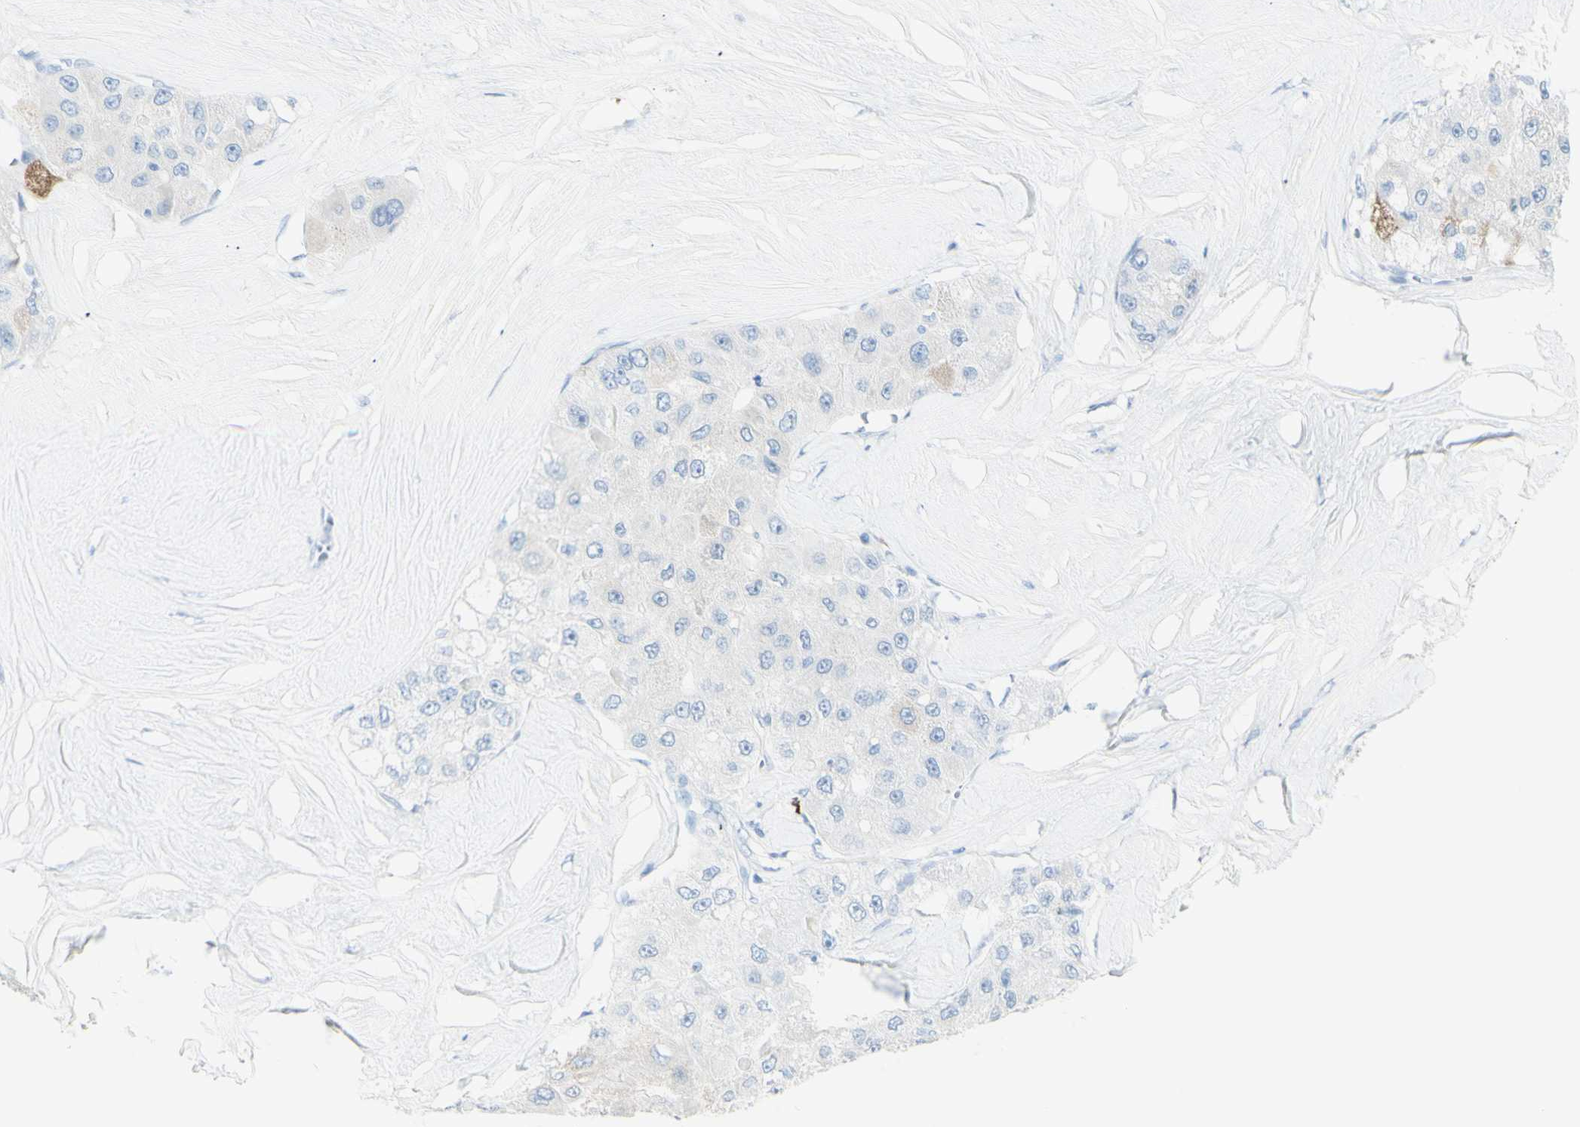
{"staining": {"intensity": "moderate", "quantity": "25%-75%", "location": "cytoplasmic/membranous"}, "tissue": "liver cancer", "cell_type": "Tumor cells", "image_type": "cancer", "snomed": [{"axis": "morphology", "description": "Carcinoma, Hepatocellular, NOS"}, {"axis": "topography", "description": "Liver"}], "caption": "Liver cancer (hepatocellular carcinoma) tissue displays moderate cytoplasmic/membranous positivity in about 25%-75% of tumor cells, visualized by immunohistochemistry.", "gene": "LETM1", "patient": {"sex": "male", "age": 80}}